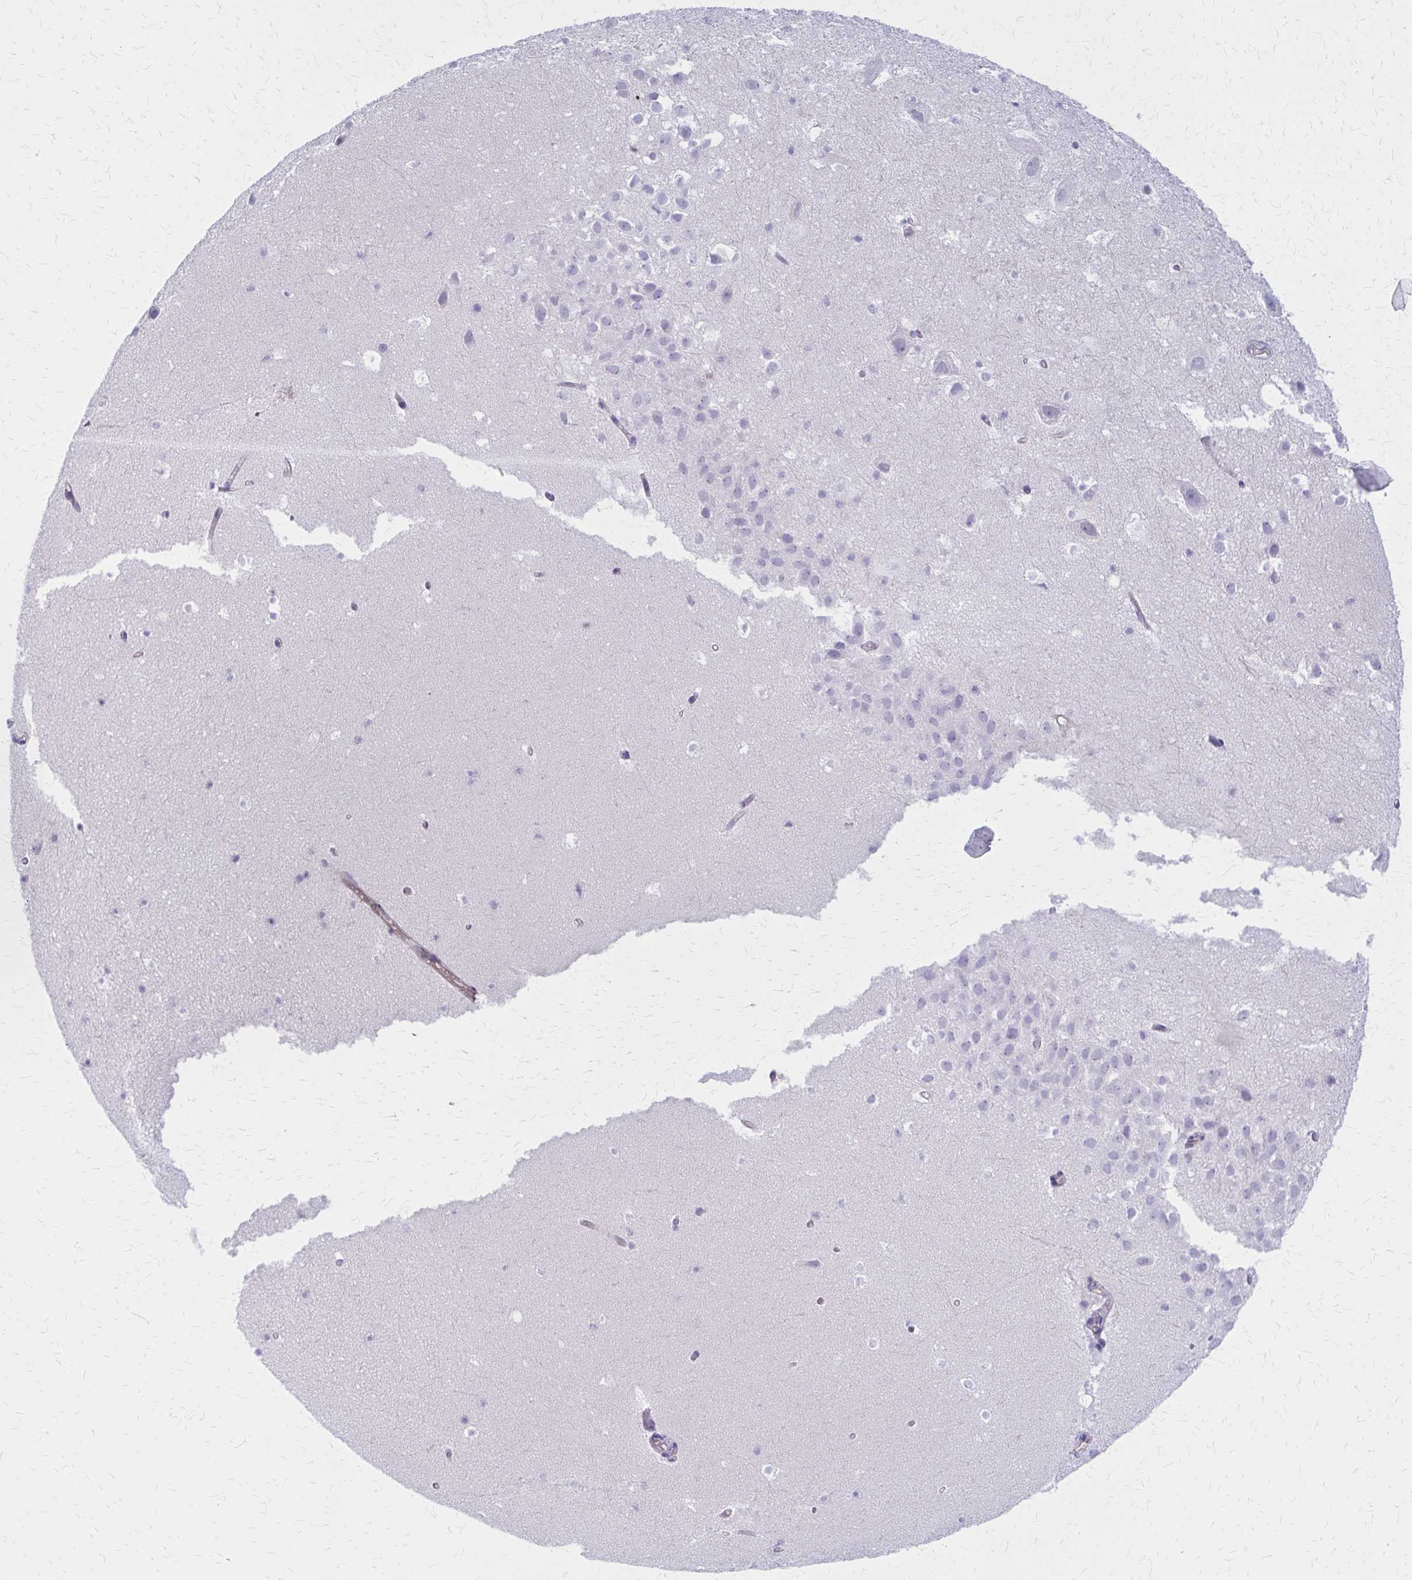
{"staining": {"intensity": "negative", "quantity": "none", "location": "none"}, "tissue": "hippocampus", "cell_type": "Glial cells", "image_type": "normal", "snomed": [{"axis": "morphology", "description": "Normal tissue, NOS"}, {"axis": "topography", "description": "Hippocampus"}], "caption": "An immunohistochemistry image of benign hippocampus is shown. There is no staining in glial cells of hippocampus. (Immunohistochemistry, brightfield microscopy, high magnification).", "gene": "CLIC2", "patient": {"sex": "male", "age": 26}}